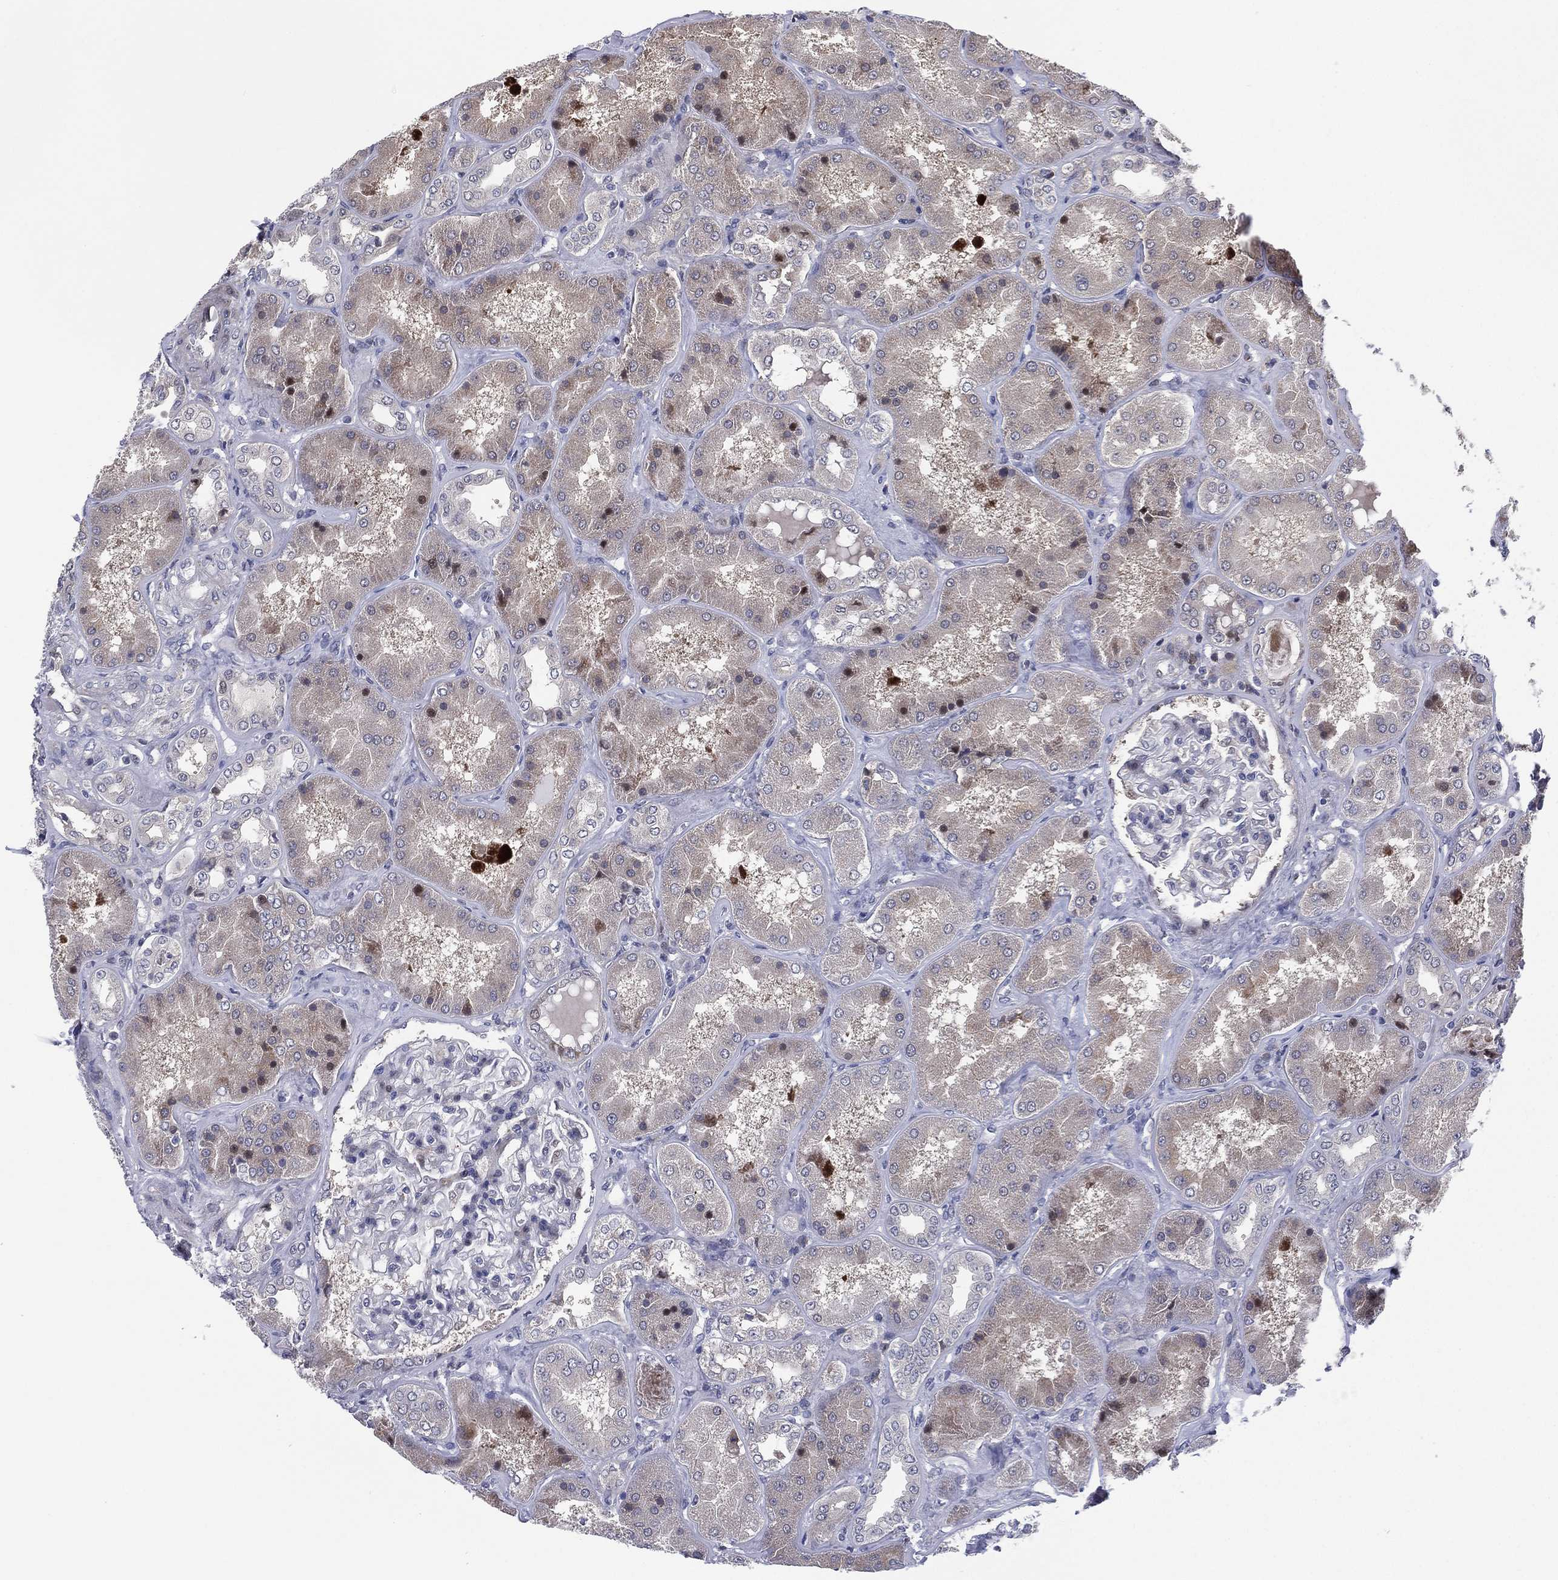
{"staining": {"intensity": "negative", "quantity": "none", "location": "none"}, "tissue": "kidney", "cell_type": "Cells in glomeruli", "image_type": "normal", "snomed": [{"axis": "morphology", "description": "Normal tissue, NOS"}, {"axis": "topography", "description": "Kidney"}], "caption": "A high-resolution image shows immunohistochemistry (IHC) staining of normal kidney, which reveals no significant staining in cells in glomeruli. Nuclei are stained in blue.", "gene": "UTP14A", "patient": {"sex": "female", "age": 56}}